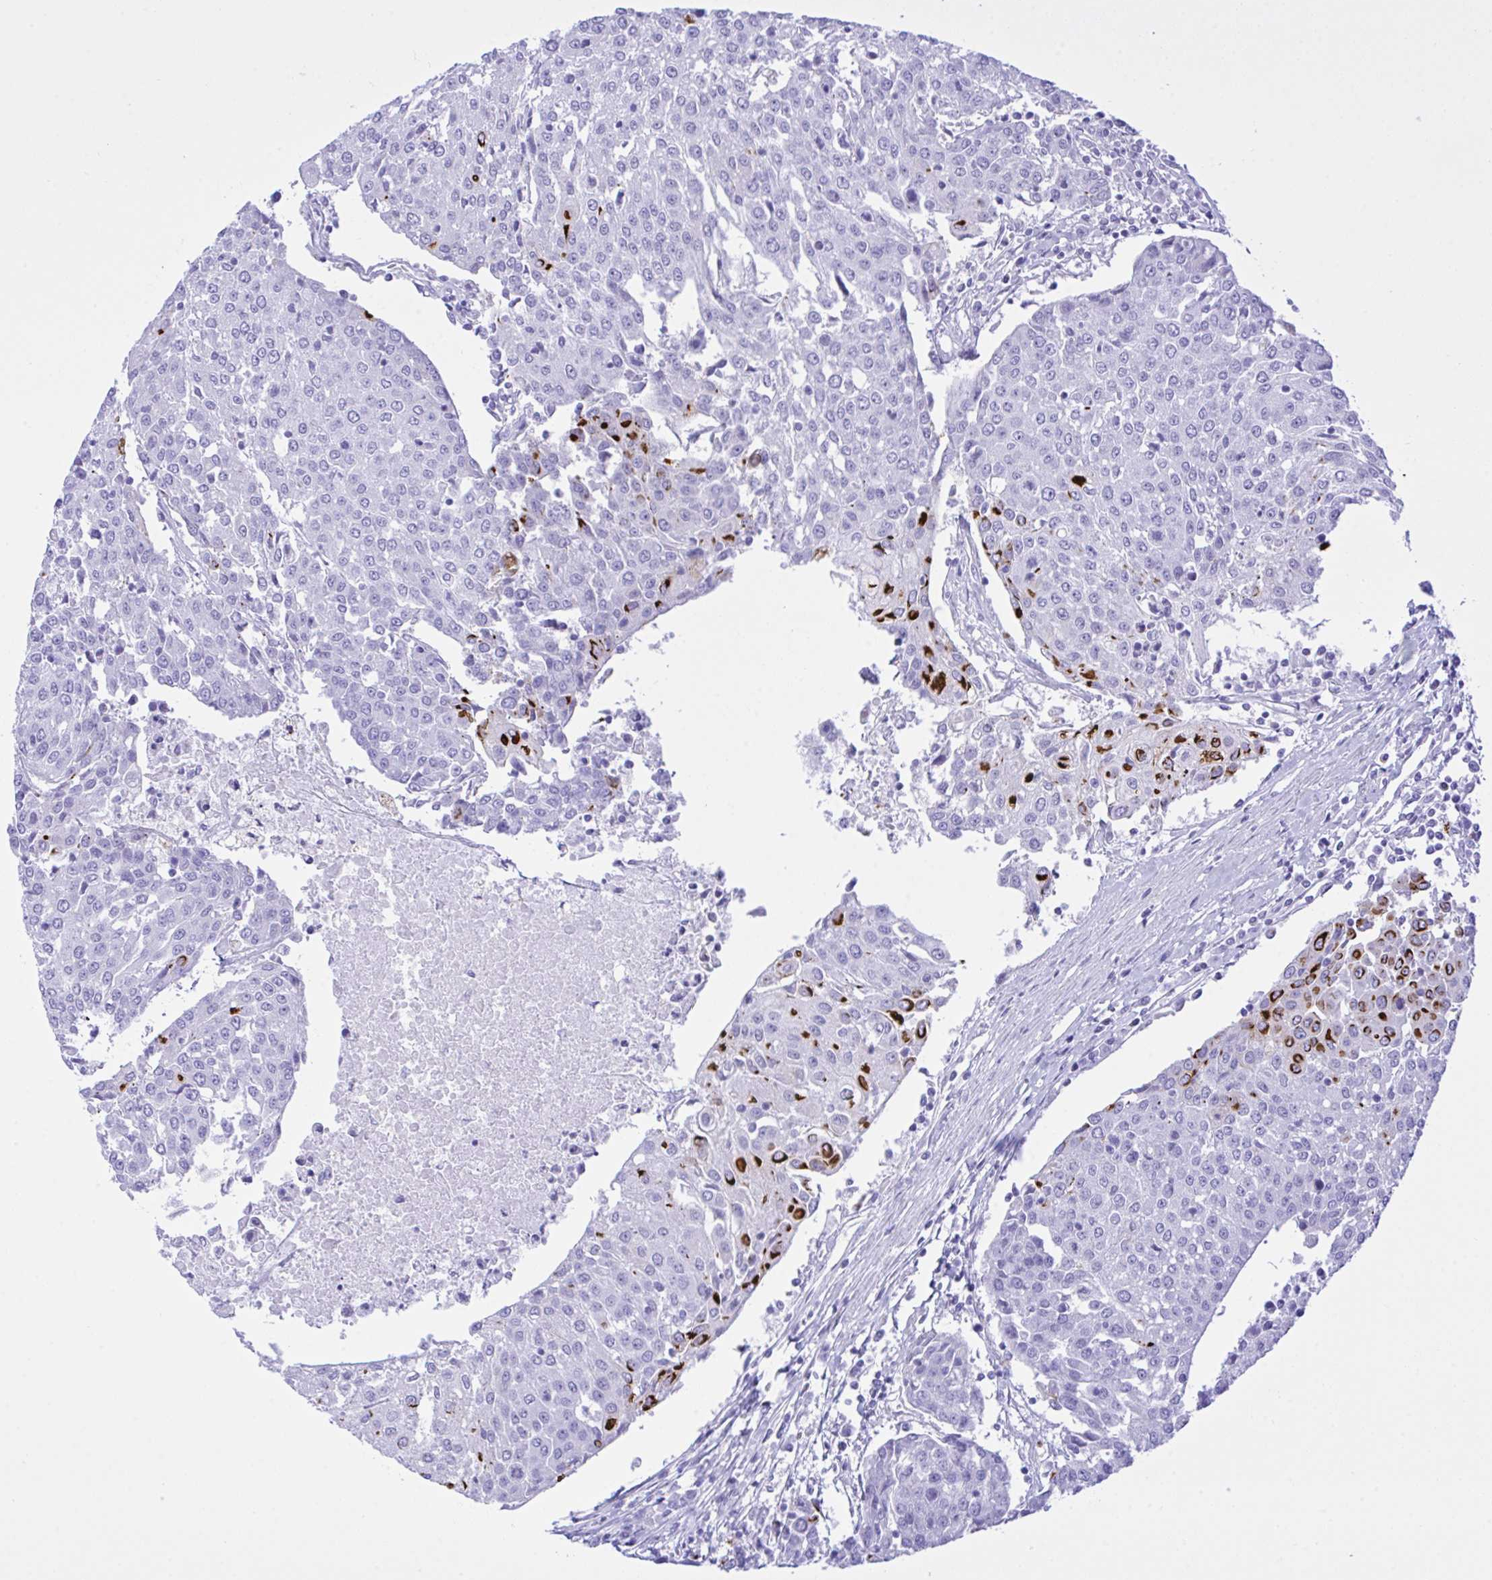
{"staining": {"intensity": "strong", "quantity": "<25%", "location": "cytoplasmic/membranous"}, "tissue": "urothelial cancer", "cell_type": "Tumor cells", "image_type": "cancer", "snomed": [{"axis": "morphology", "description": "Urothelial carcinoma, High grade"}, {"axis": "topography", "description": "Urinary bladder"}], "caption": "Immunohistochemistry (IHC) photomicrograph of human urothelial cancer stained for a protein (brown), which displays medium levels of strong cytoplasmic/membranous positivity in about <25% of tumor cells.", "gene": "SELENOV", "patient": {"sex": "female", "age": 85}}